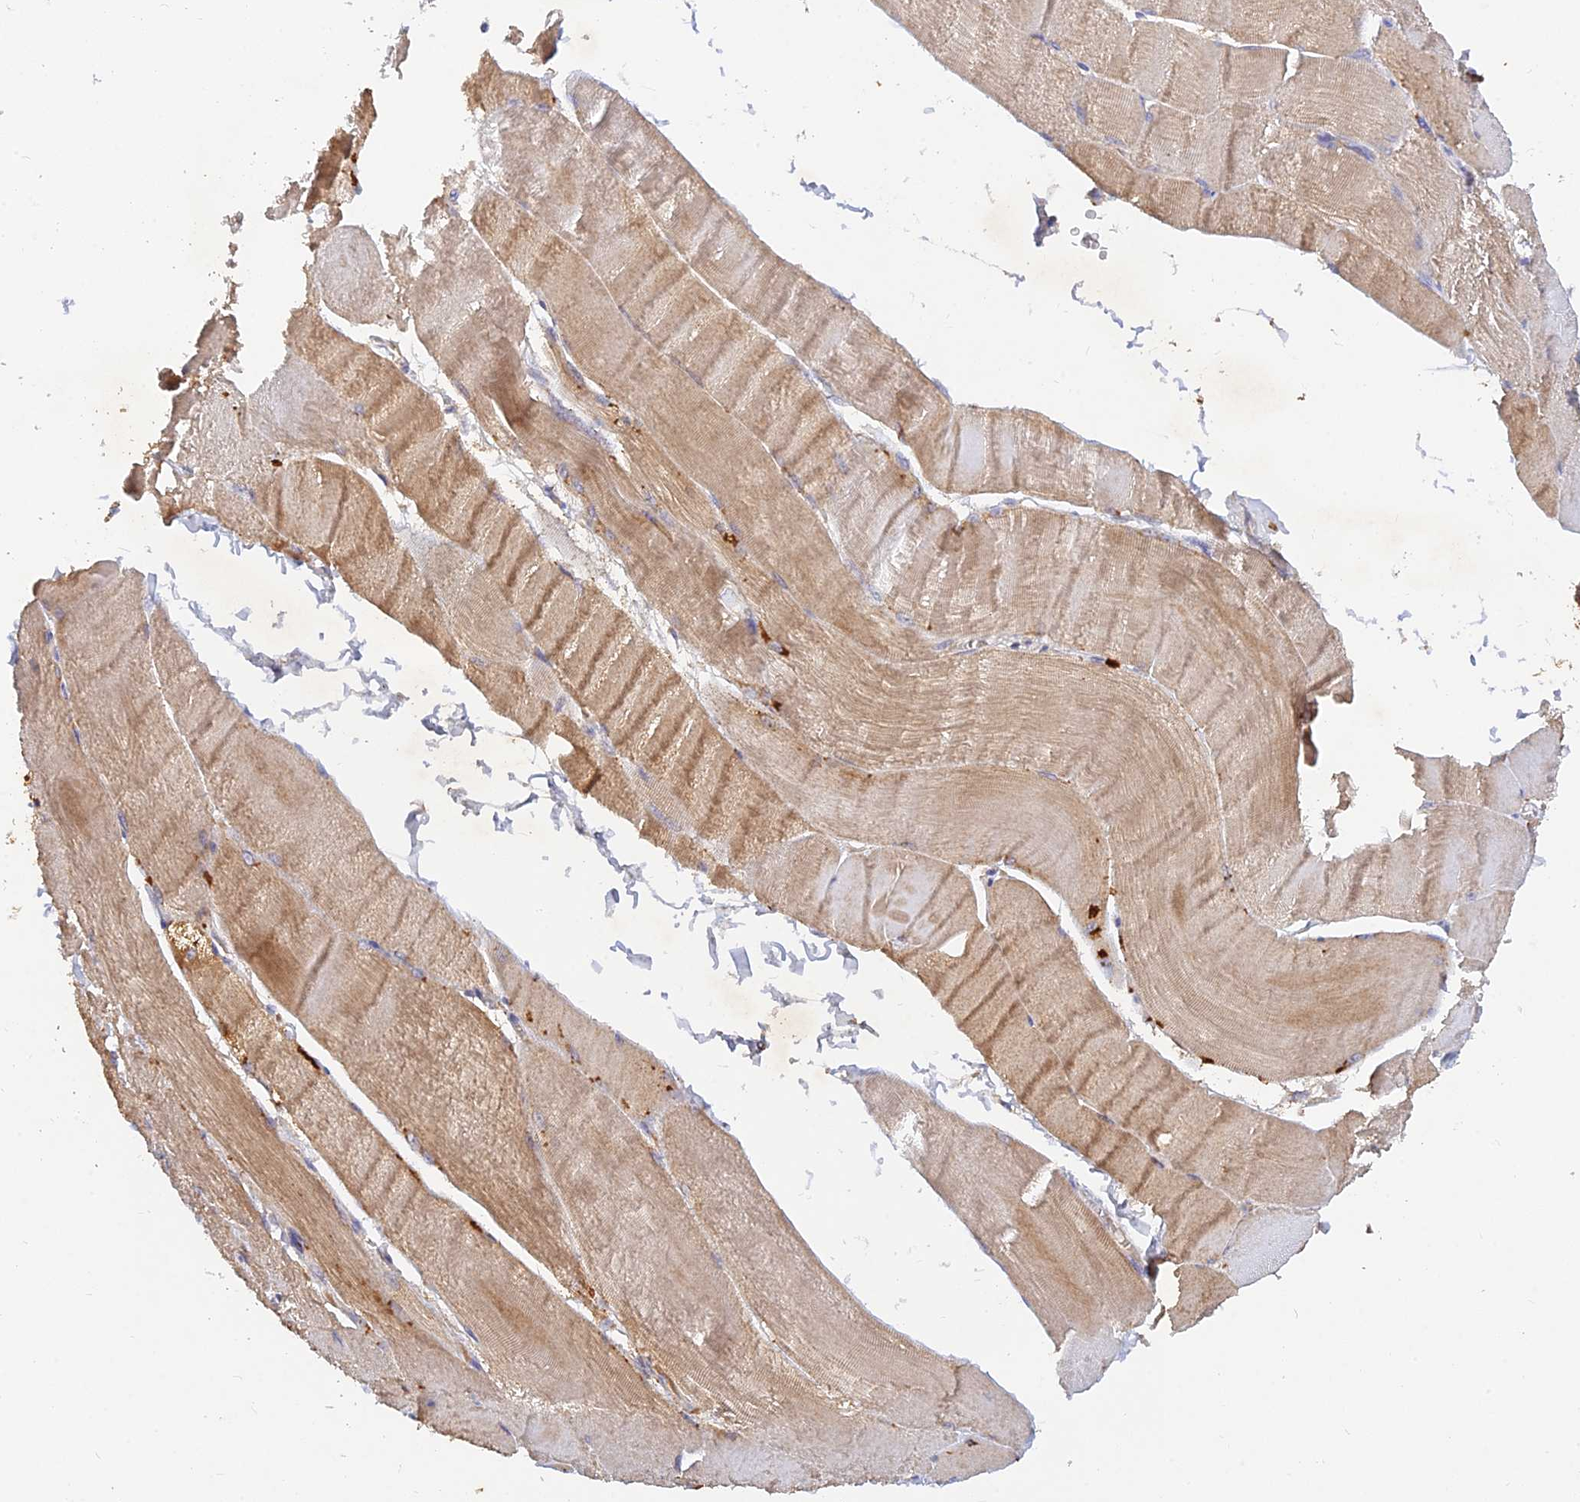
{"staining": {"intensity": "moderate", "quantity": ">75%", "location": "cytoplasmic/membranous"}, "tissue": "skeletal muscle", "cell_type": "Myocytes", "image_type": "normal", "snomed": [{"axis": "morphology", "description": "Normal tissue, NOS"}, {"axis": "morphology", "description": "Basal cell carcinoma"}, {"axis": "topography", "description": "Skeletal muscle"}], "caption": "Immunohistochemical staining of benign skeletal muscle displays >75% levels of moderate cytoplasmic/membranous protein positivity in approximately >75% of myocytes. The protein is shown in brown color, while the nuclei are stained blue.", "gene": "ACSM5", "patient": {"sex": "female", "age": 64}}